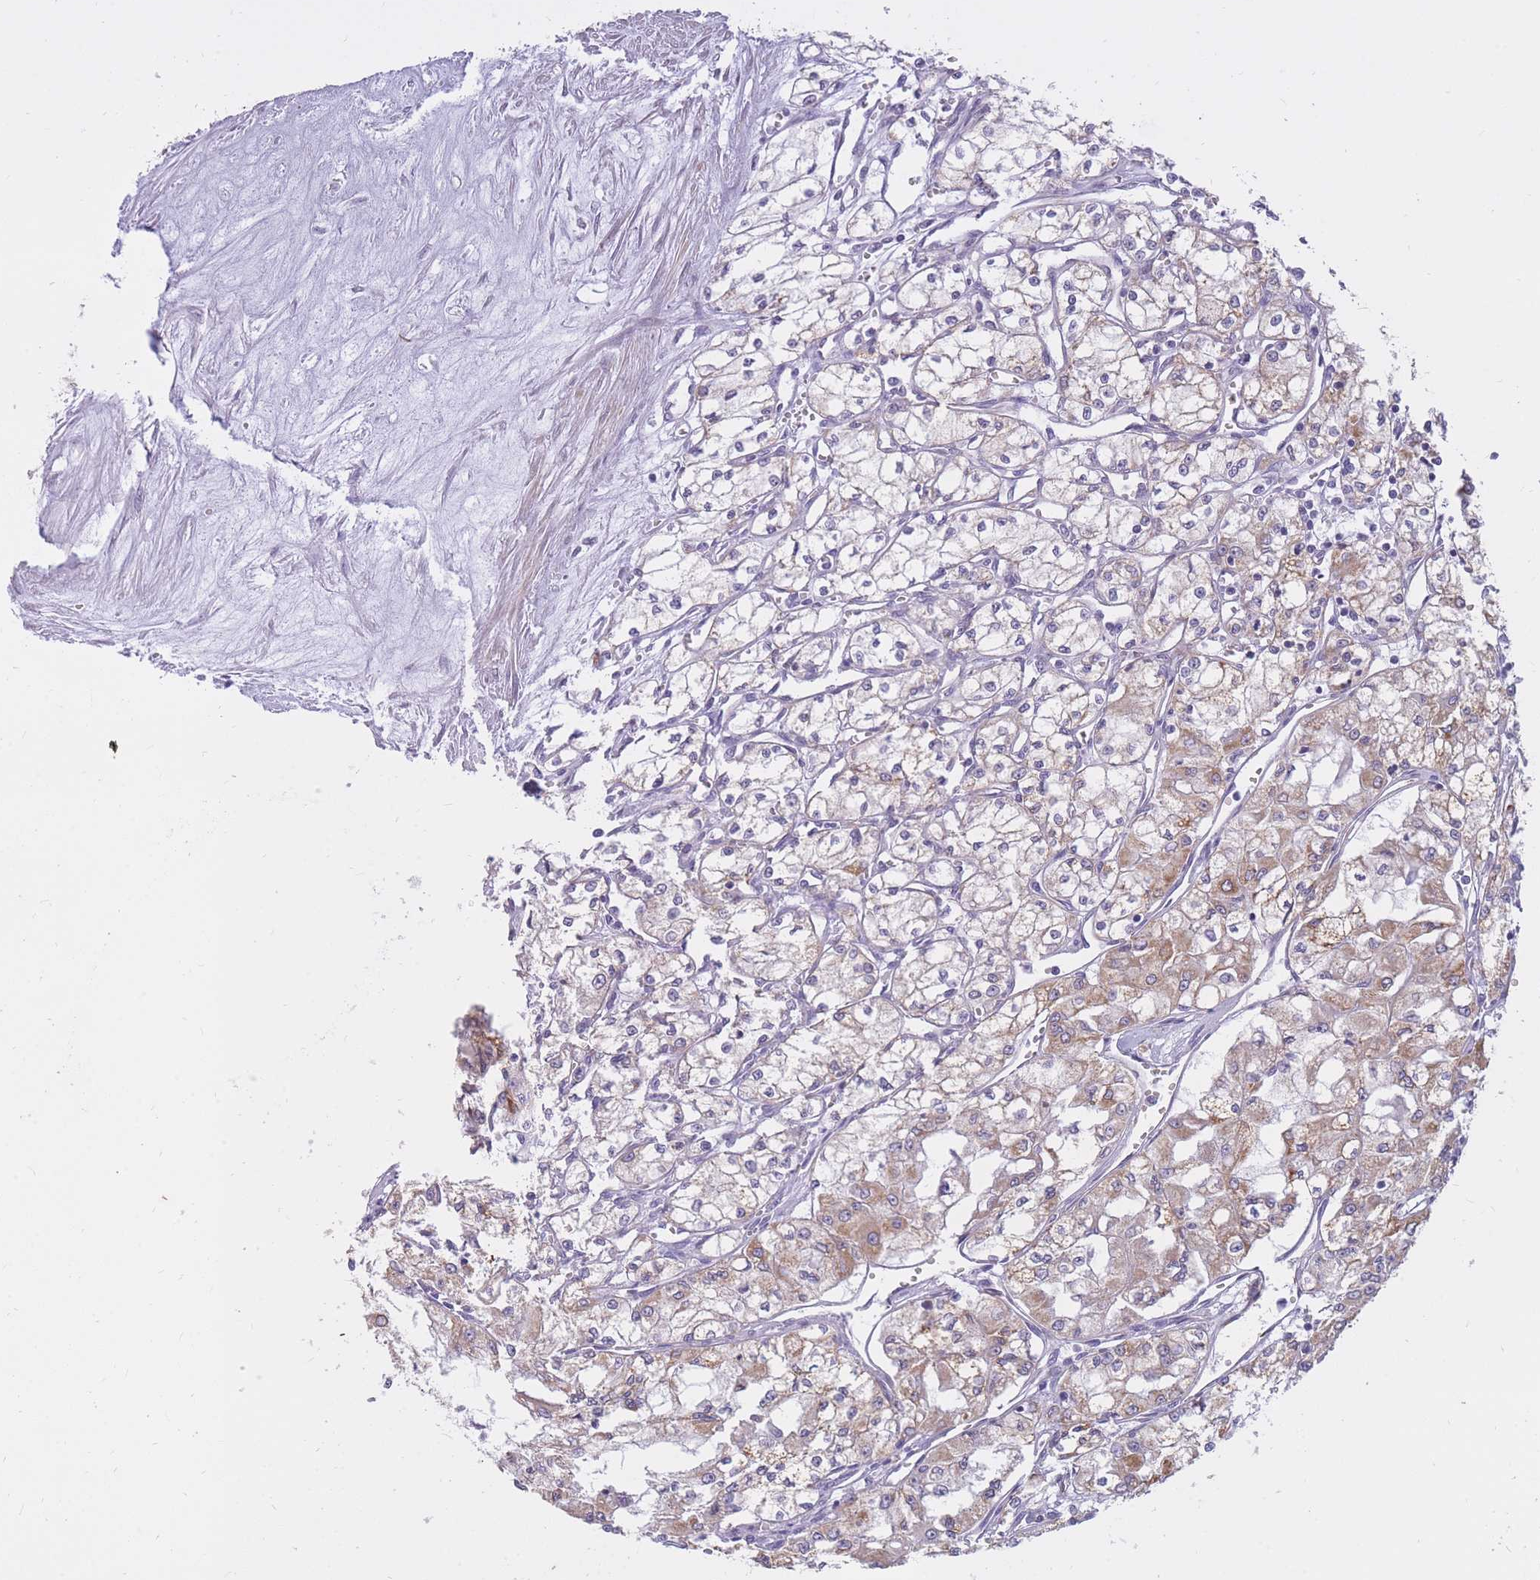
{"staining": {"intensity": "moderate", "quantity": "<25%", "location": "cytoplasmic/membranous"}, "tissue": "renal cancer", "cell_type": "Tumor cells", "image_type": "cancer", "snomed": [{"axis": "morphology", "description": "Adenocarcinoma, NOS"}, {"axis": "topography", "description": "Kidney"}], "caption": "The photomicrograph displays immunohistochemical staining of renal cancer (adenocarcinoma). There is moderate cytoplasmic/membranous staining is appreciated in about <25% of tumor cells. The staining is performed using DAB brown chromogen to label protein expression. The nuclei are counter-stained blue using hematoxylin.", "gene": "RNF170", "patient": {"sex": "male", "age": 59}}